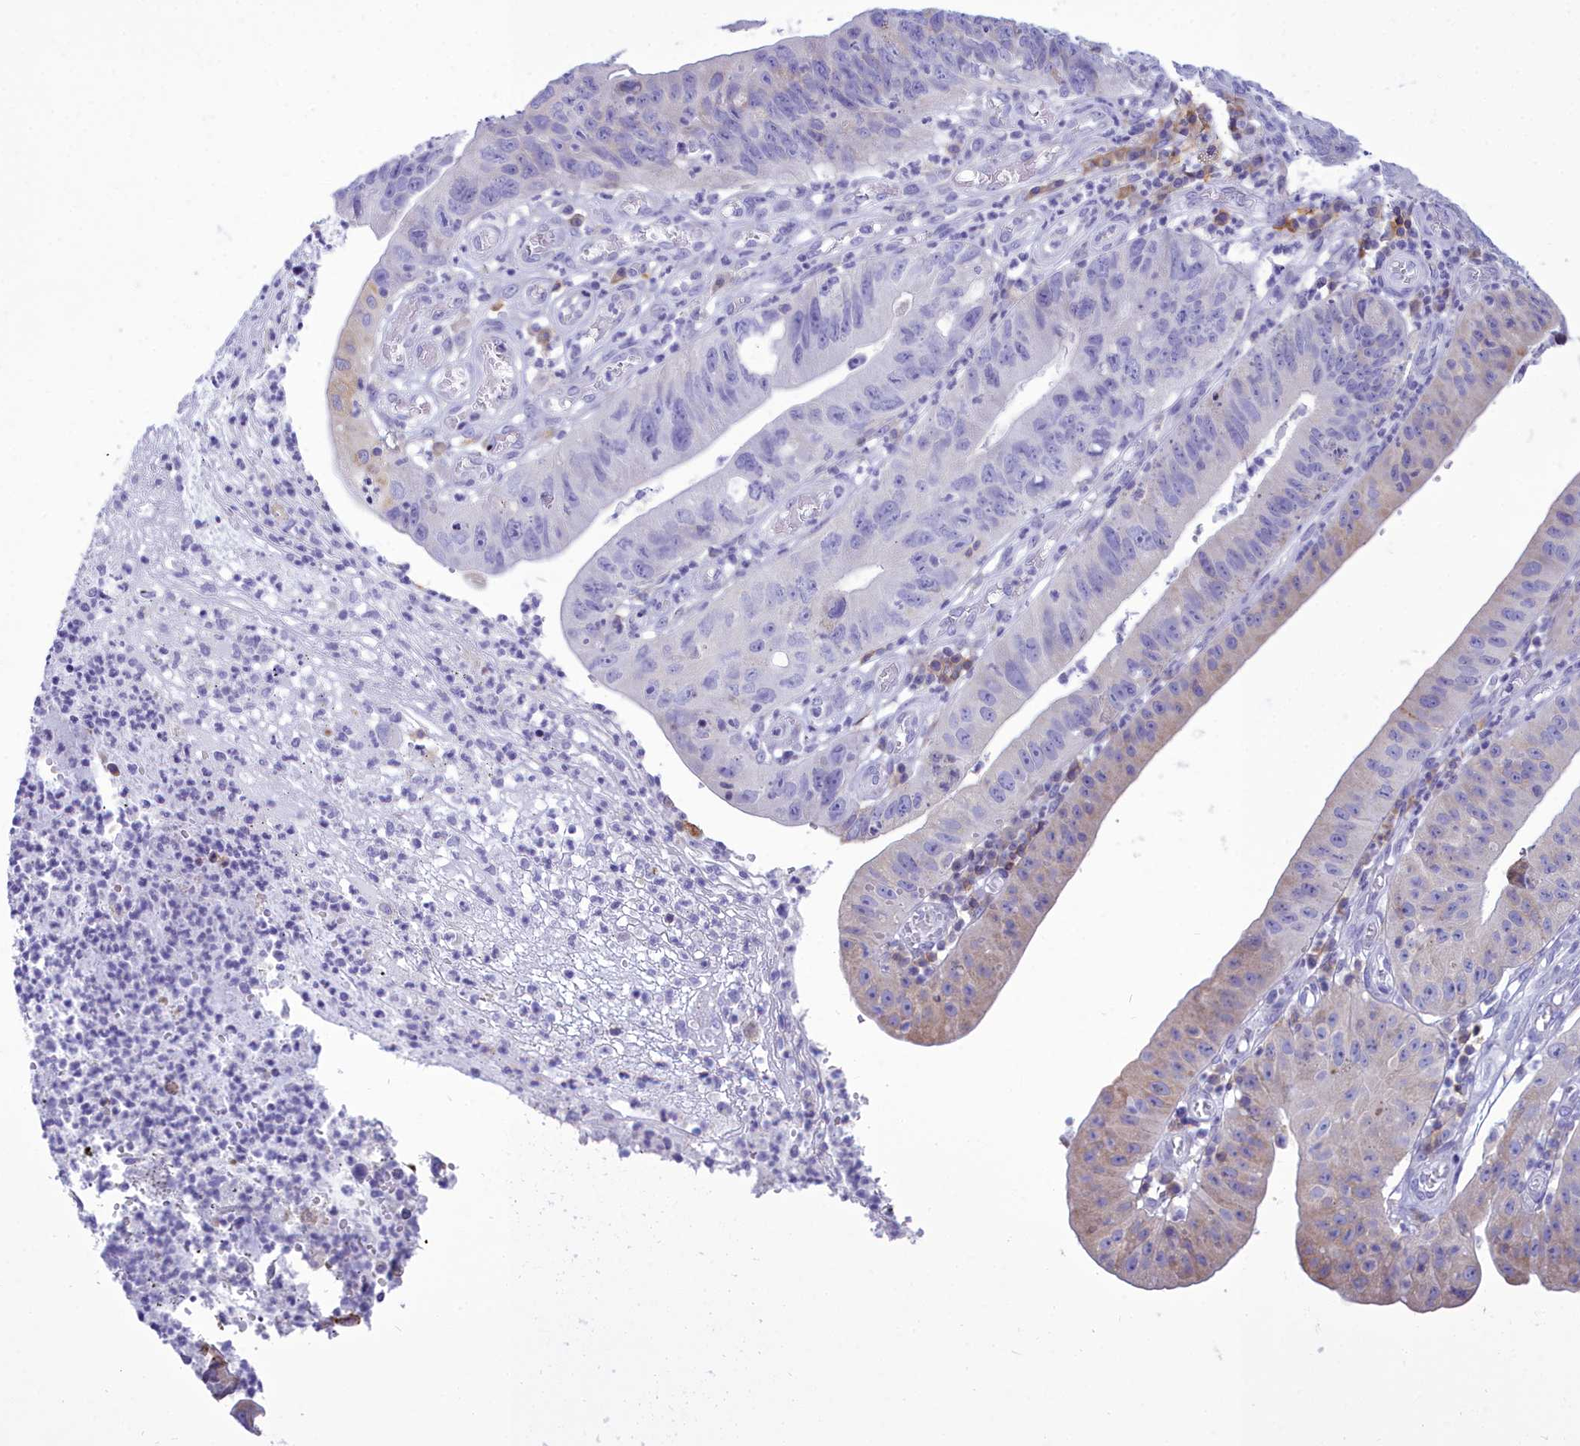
{"staining": {"intensity": "weak", "quantity": "<25%", "location": "cytoplasmic/membranous"}, "tissue": "stomach cancer", "cell_type": "Tumor cells", "image_type": "cancer", "snomed": [{"axis": "morphology", "description": "Adenocarcinoma, NOS"}, {"axis": "topography", "description": "Stomach"}], "caption": "Image shows no protein positivity in tumor cells of stomach cancer (adenocarcinoma) tissue. (IHC, brightfield microscopy, high magnification).", "gene": "CD5", "patient": {"sex": "male", "age": 59}}